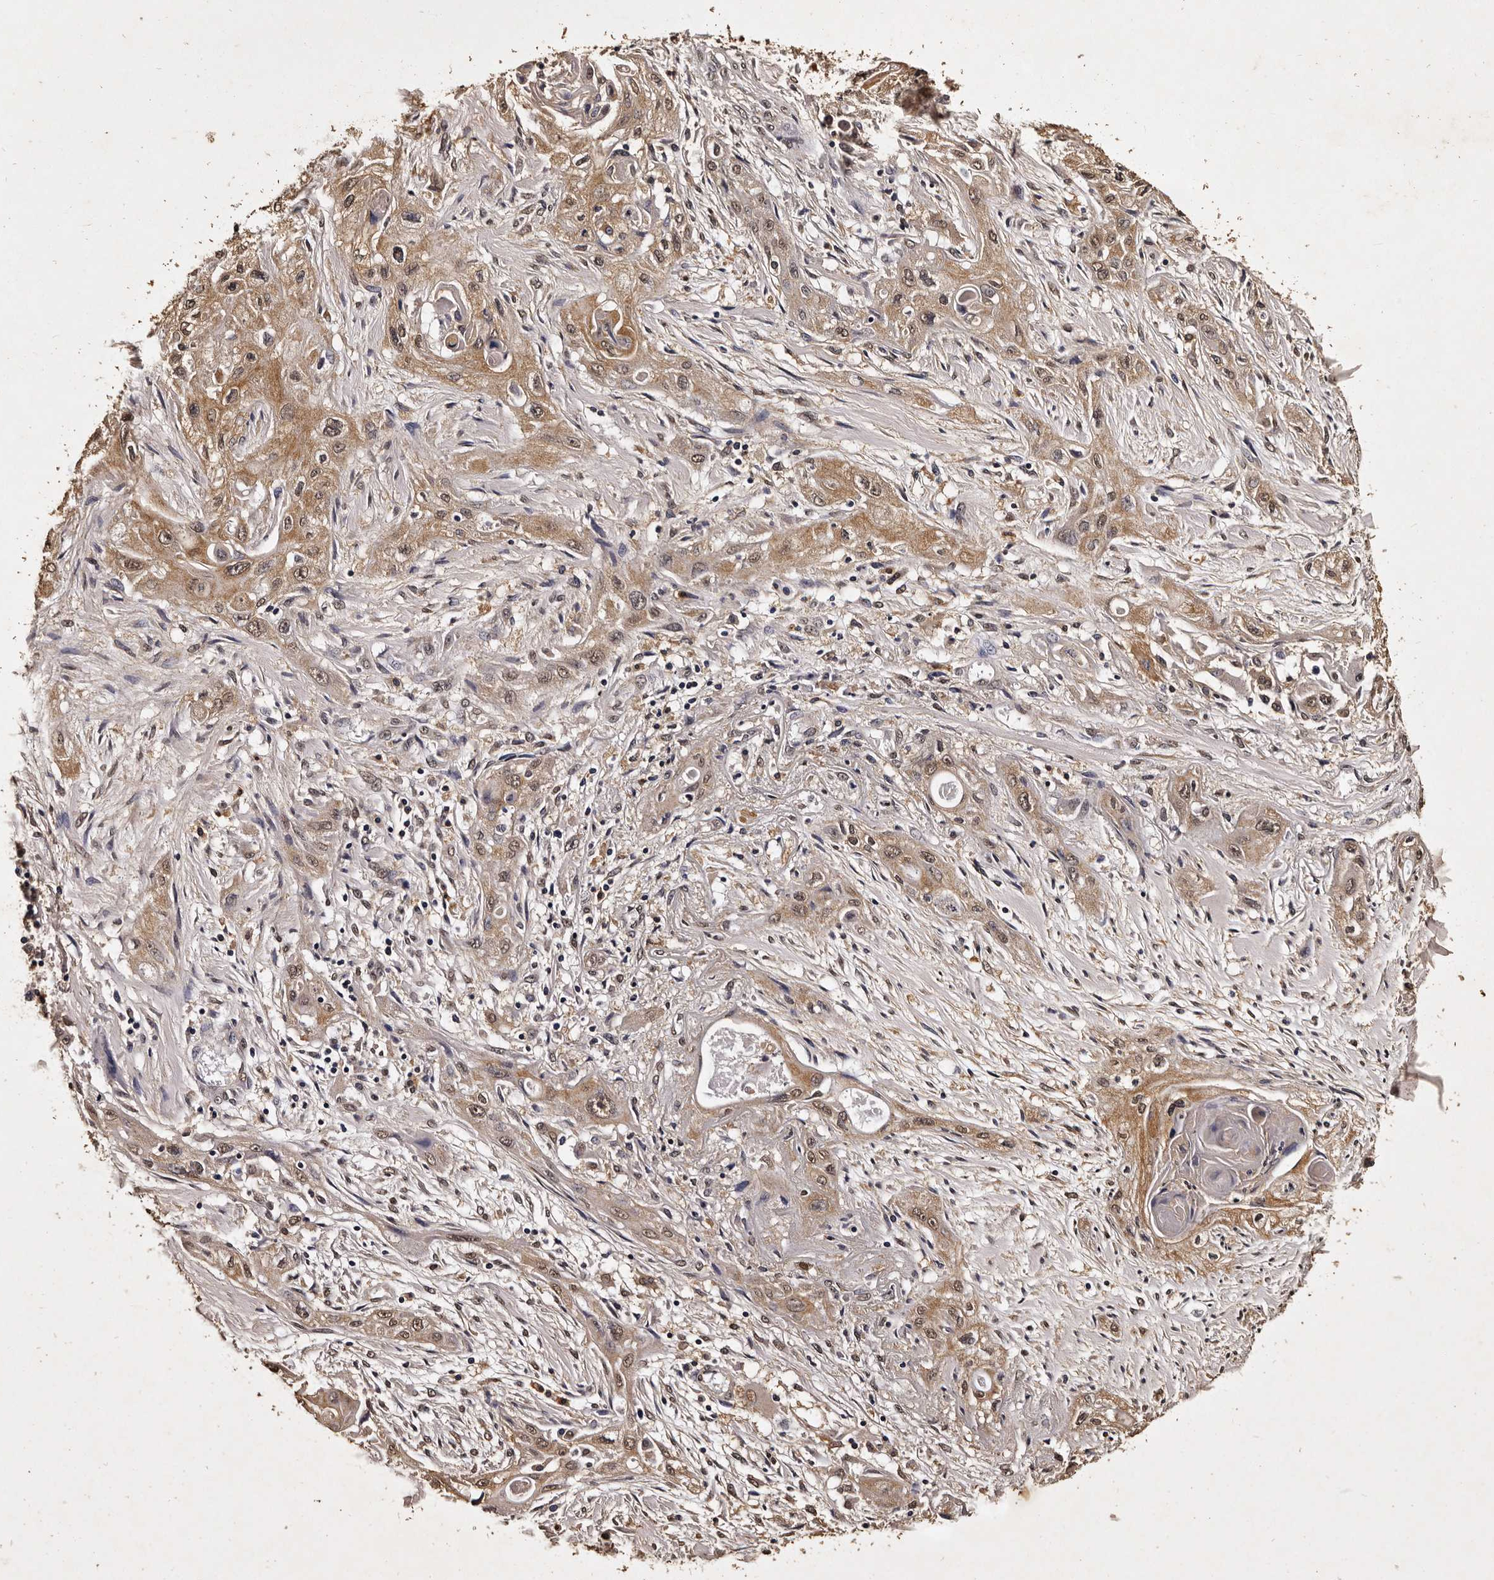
{"staining": {"intensity": "moderate", "quantity": ">75%", "location": "cytoplasmic/membranous,nuclear"}, "tissue": "lung cancer", "cell_type": "Tumor cells", "image_type": "cancer", "snomed": [{"axis": "morphology", "description": "Squamous cell carcinoma, NOS"}, {"axis": "topography", "description": "Lung"}], "caption": "Squamous cell carcinoma (lung) stained for a protein (brown) shows moderate cytoplasmic/membranous and nuclear positive expression in approximately >75% of tumor cells.", "gene": "PARS2", "patient": {"sex": "female", "age": 47}}